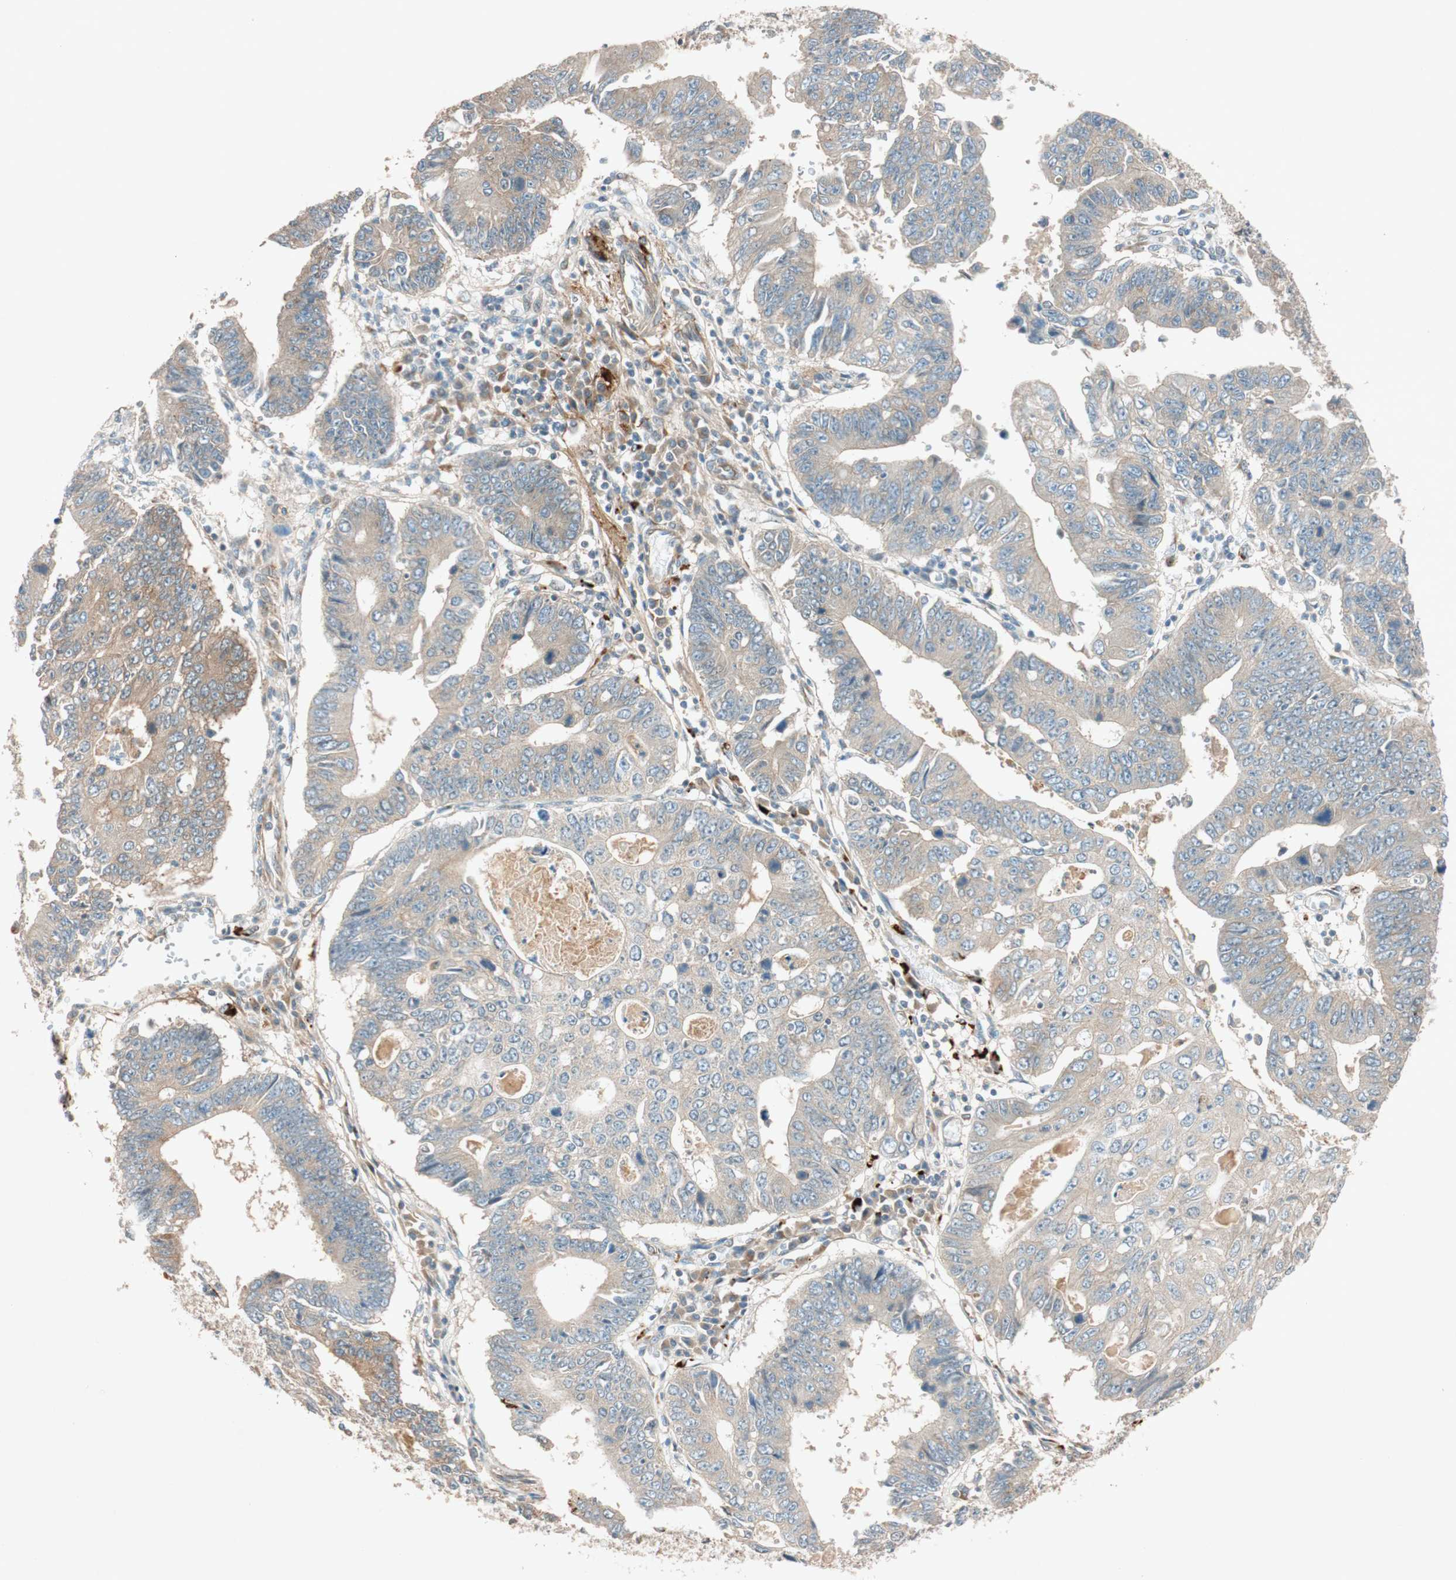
{"staining": {"intensity": "weak", "quantity": ">75%", "location": "cytoplasmic/membranous"}, "tissue": "stomach cancer", "cell_type": "Tumor cells", "image_type": "cancer", "snomed": [{"axis": "morphology", "description": "Adenocarcinoma, NOS"}, {"axis": "topography", "description": "Stomach"}], "caption": "A brown stain labels weak cytoplasmic/membranous expression of a protein in stomach adenocarcinoma tumor cells.", "gene": "EPHA6", "patient": {"sex": "male", "age": 59}}